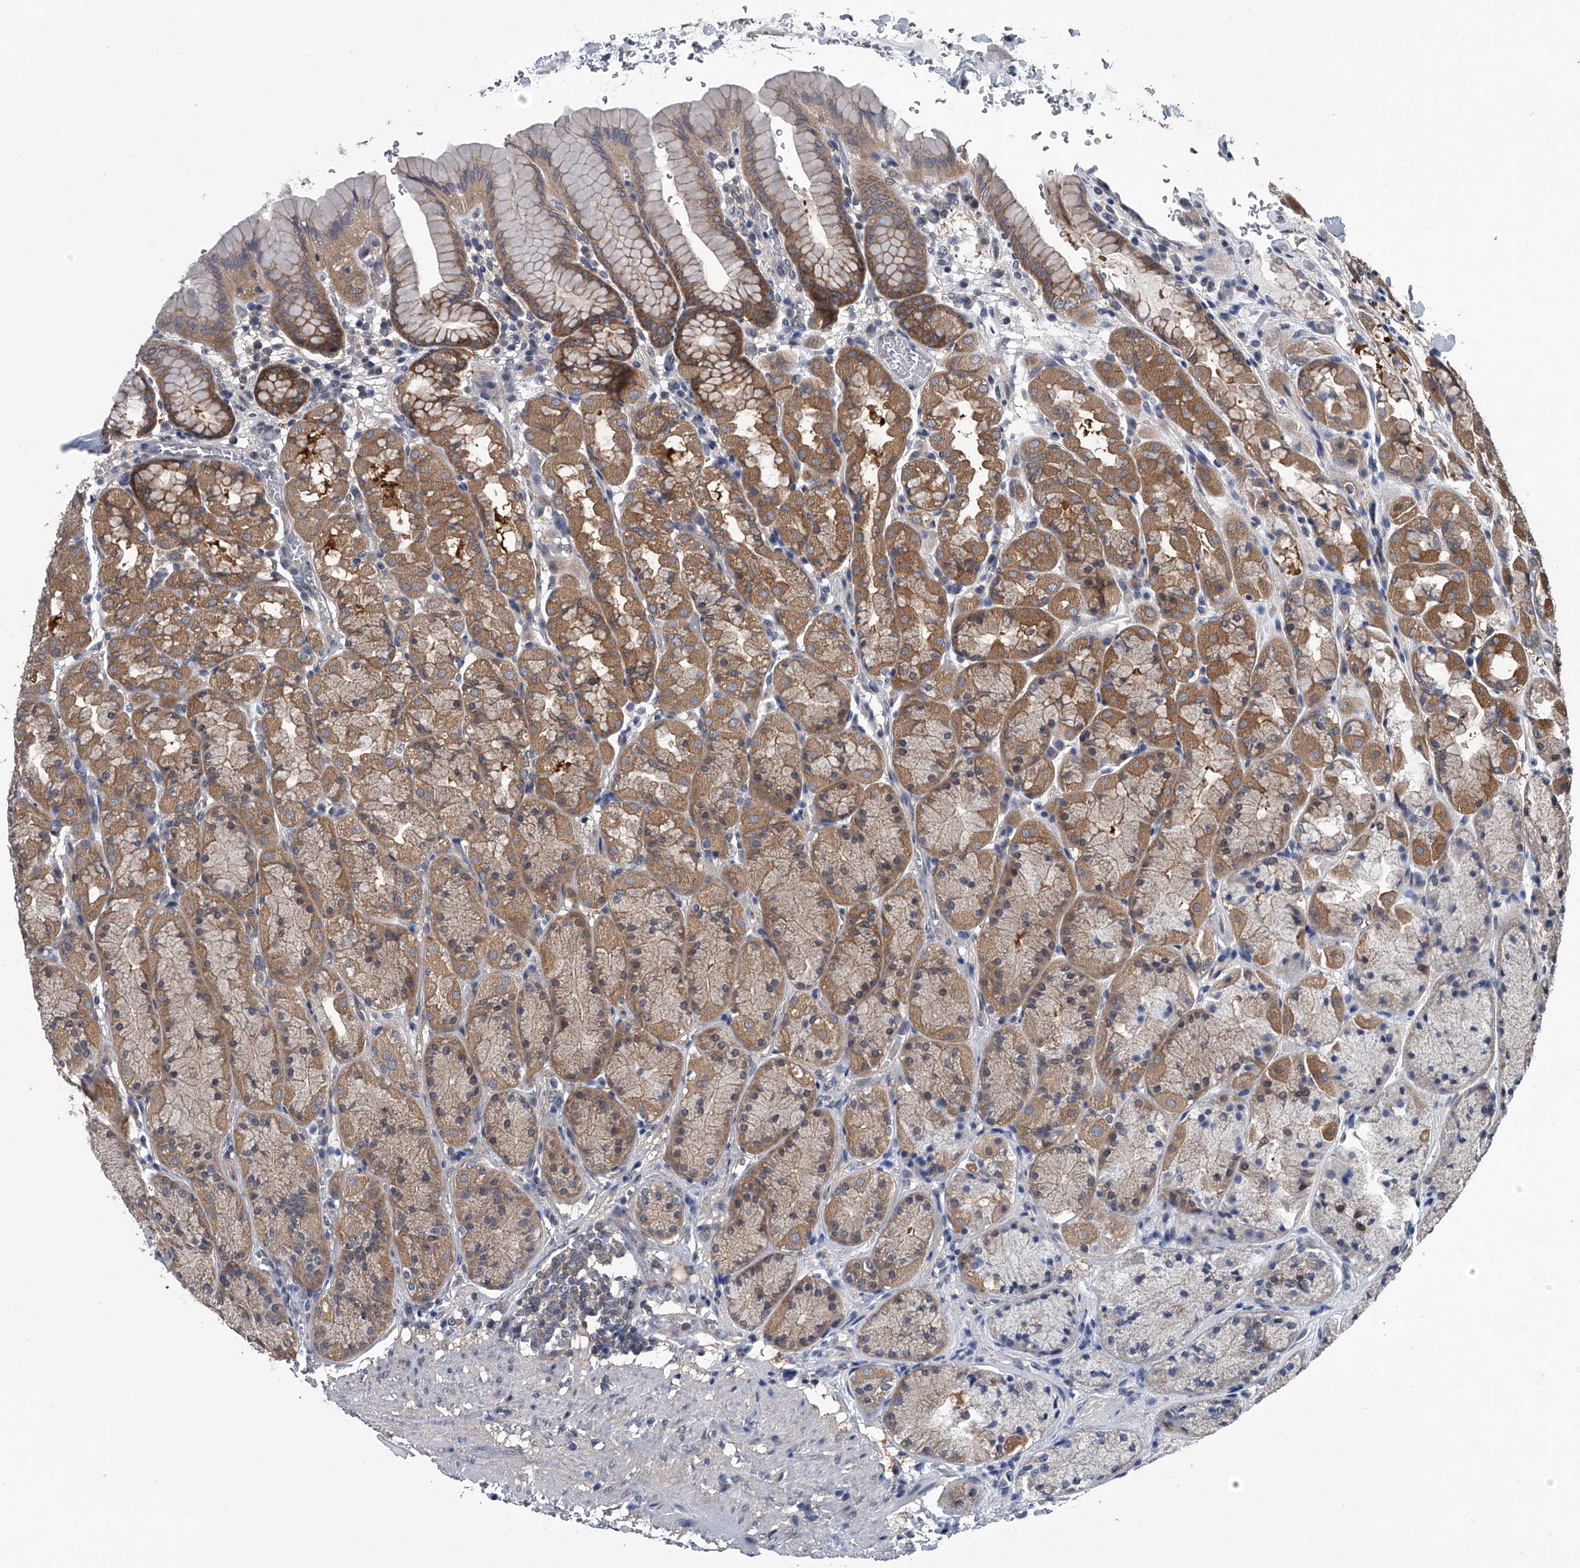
{"staining": {"intensity": "moderate", "quantity": ">75%", "location": "cytoplasmic/membranous"}, "tissue": "stomach", "cell_type": "Glandular cells", "image_type": "normal", "snomed": [{"axis": "morphology", "description": "Normal tissue, NOS"}, {"axis": "topography", "description": "Stomach"}], "caption": "A micrograph of human stomach stained for a protein displays moderate cytoplasmic/membranous brown staining in glandular cells.", "gene": "PPP2R5D", "patient": {"sex": "male", "age": 42}}